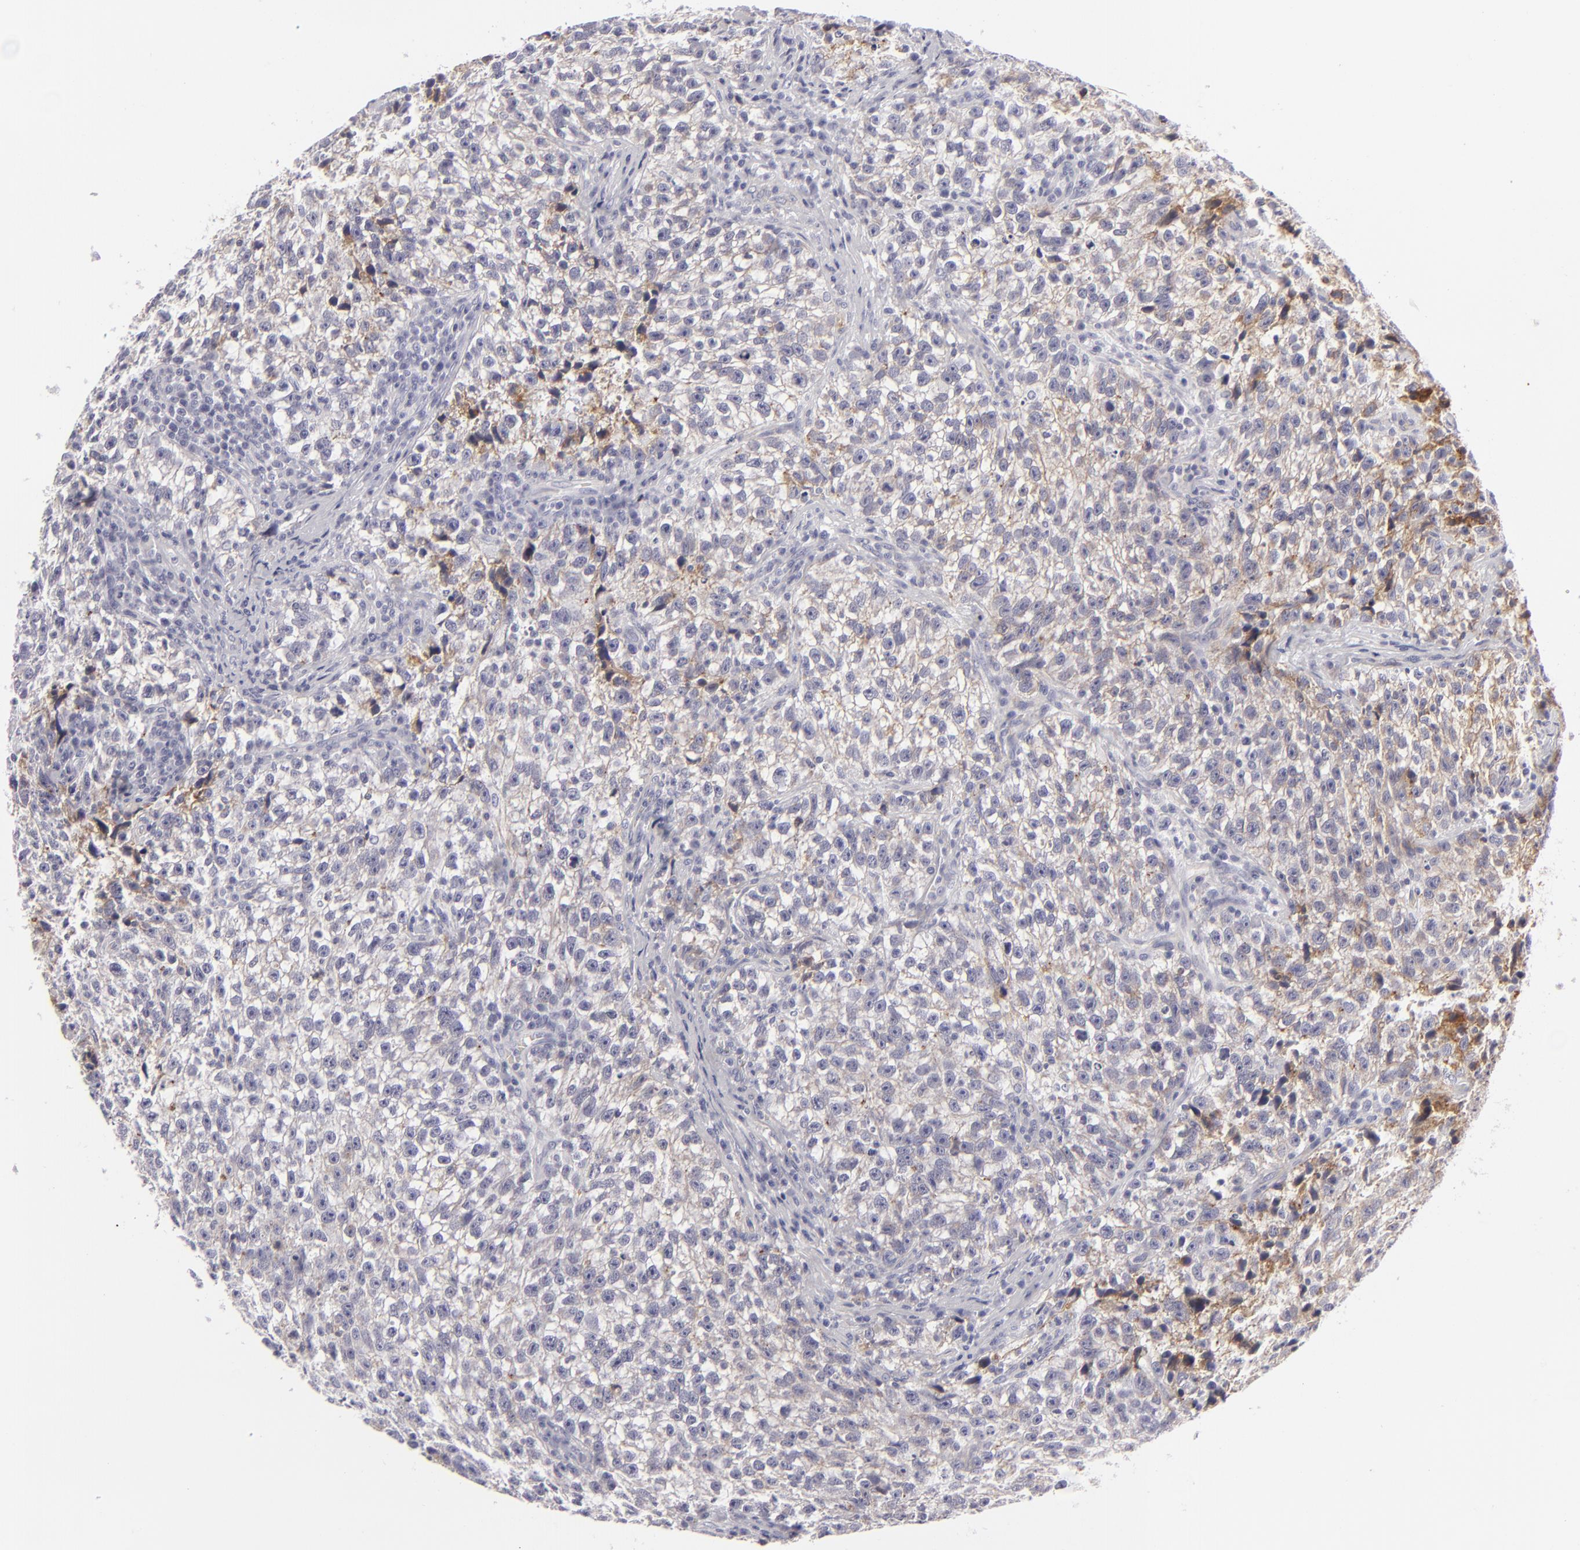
{"staining": {"intensity": "weak", "quantity": "<25%", "location": "cytoplasmic/membranous"}, "tissue": "testis cancer", "cell_type": "Tumor cells", "image_type": "cancer", "snomed": [{"axis": "morphology", "description": "Seminoma, NOS"}, {"axis": "topography", "description": "Testis"}], "caption": "A histopathology image of human seminoma (testis) is negative for staining in tumor cells.", "gene": "JUP", "patient": {"sex": "male", "age": 38}}